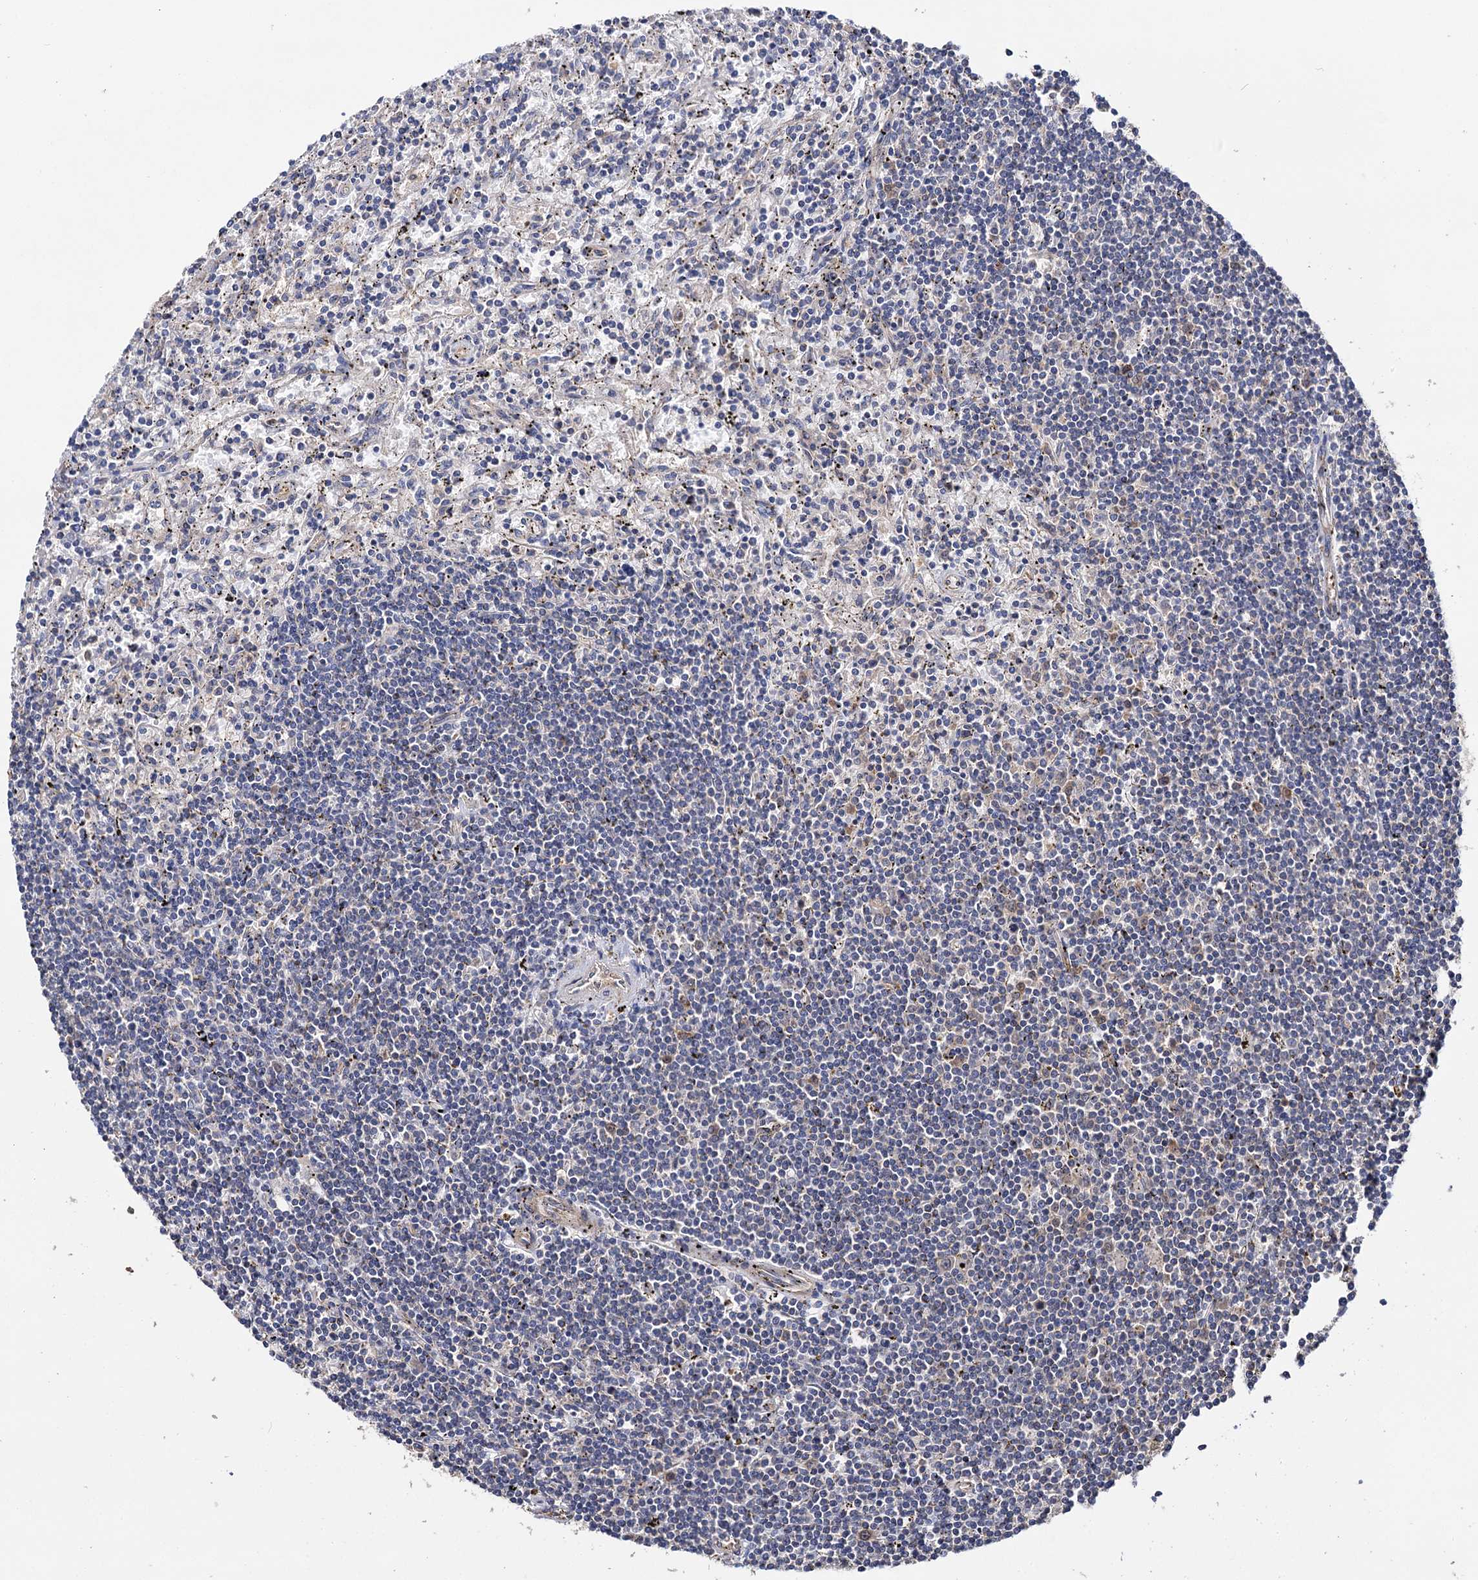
{"staining": {"intensity": "negative", "quantity": "none", "location": "none"}, "tissue": "lymphoma", "cell_type": "Tumor cells", "image_type": "cancer", "snomed": [{"axis": "morphology", "description": "Malignant lymphoma, non-Hodgkin's type, Low grade"}, {"axis": "topography", "description": "Spleen"}], "caption": "The immunohistochemistry (IHC) micrograph has no significant staining in tumor cells of low-grade malignant lymphoma, non-Hodgkin's type tissue.", "gene": "IDI1", "patient": {"sex": "male", "age": 76}}